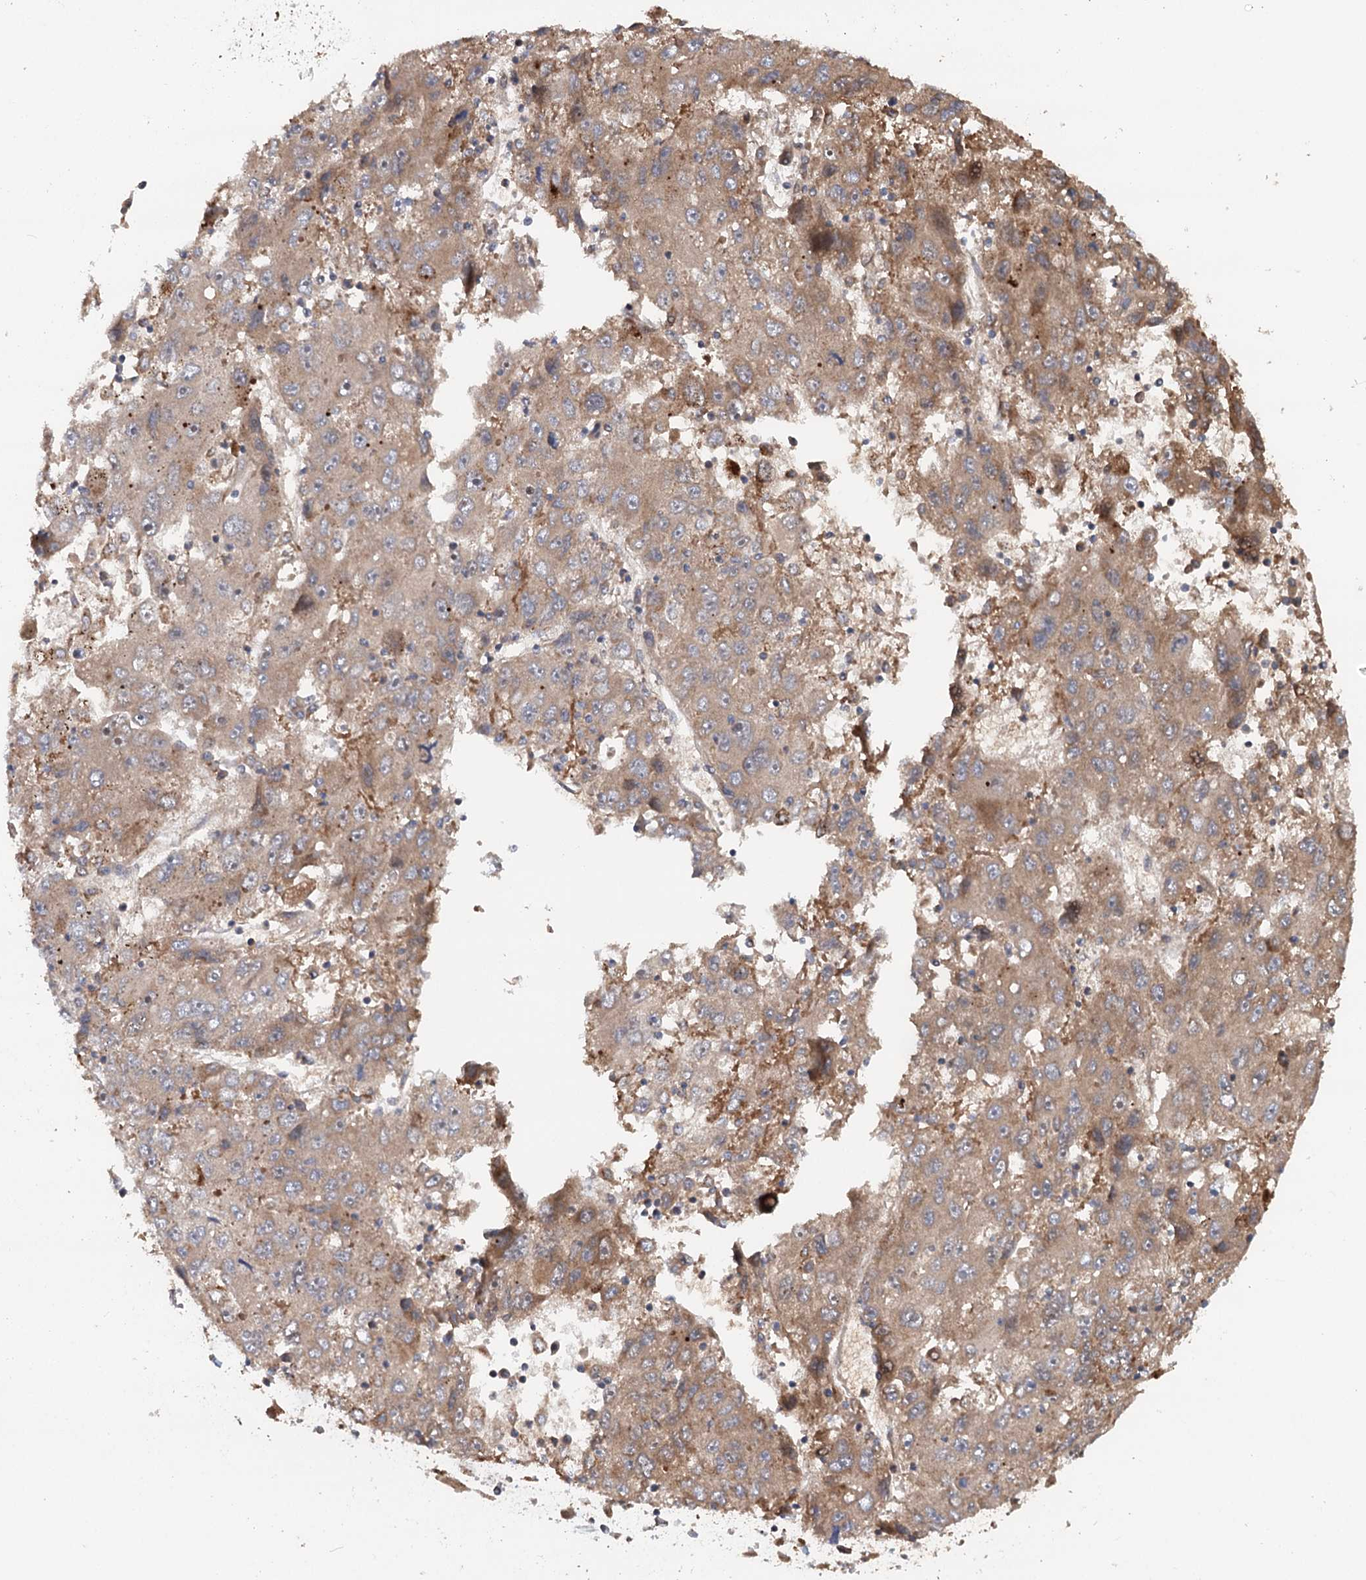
{"staining": {"intensity": "moderate", "quantity": ">75%", "location": "cytoplasmic/membranous"}, "tissue": "liver cancer", "cell_type": "Tumor cells", "image_type": "cancer", "snomed": [{"axis": "morphology", "description": "Carcinoma, Hepatocellular, NOS"}, {"axis": "topography", "description": "Liver"}], "caption": "Brown immunohistochemical staining in hepatocellular carcinoma (liver) exhibits moderate cytoplasmic/membranous positivity in about >75% of tumor cells.", "gene": "RNF111", "patient": {"sex": "male", "age": 49}}